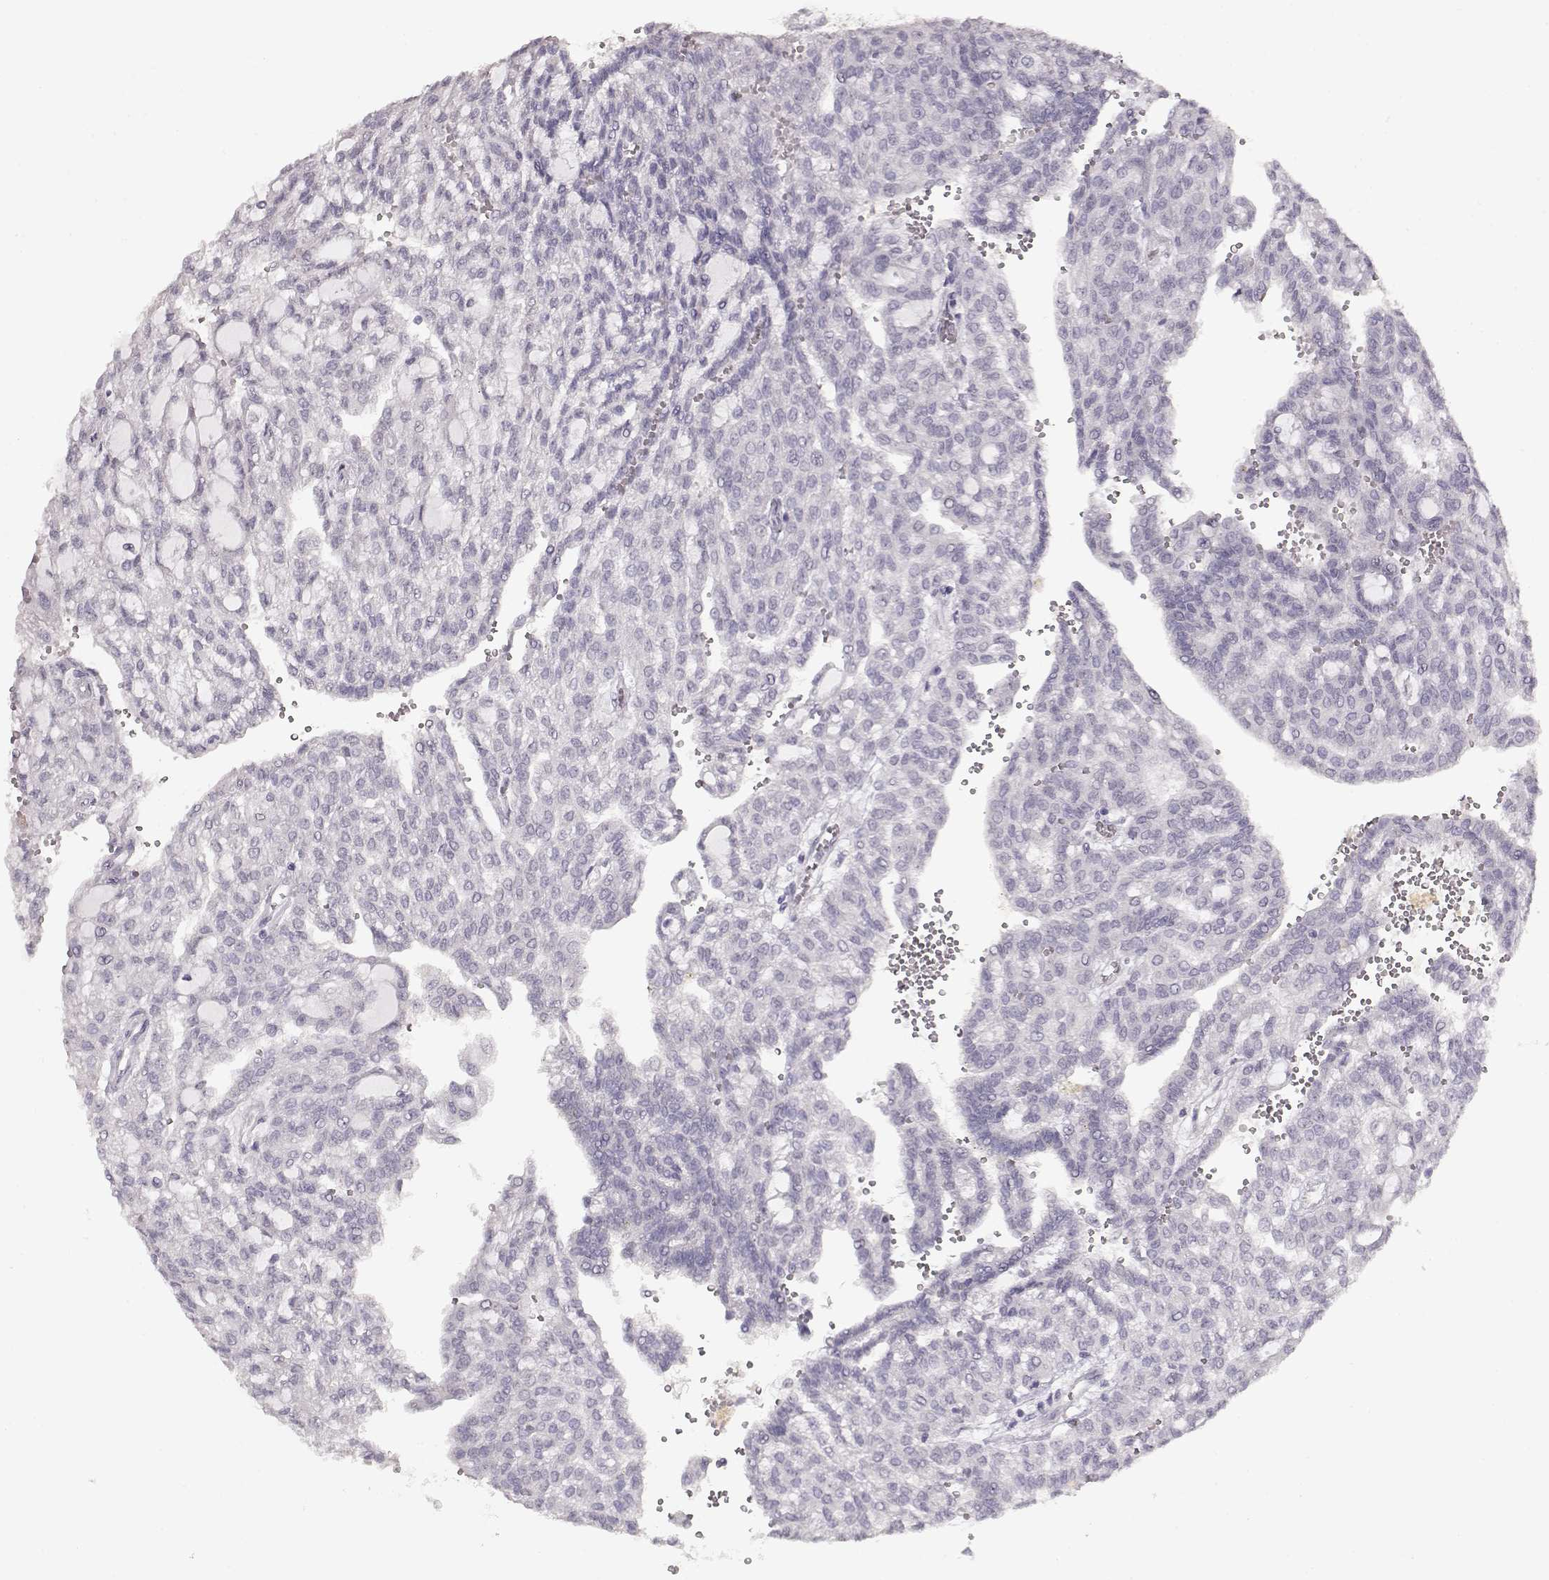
{"staining": {"intensity": "negative", "quantity": "none", "location": "none"}, "tissue": "renal cancer", "cell_type": "Tumor cells", "image_type": "cancer", "snomed": [{"axis": "morphology", "description": "Adenocarcinoma, NOS"}, {"axis": "topography", "description": "Kidney"}], "caption": "Image shows no protein expression in tumor cells of renal cancer tissue.", "gene": "S100B", "patient": {"sex": "male", "age": 63}}